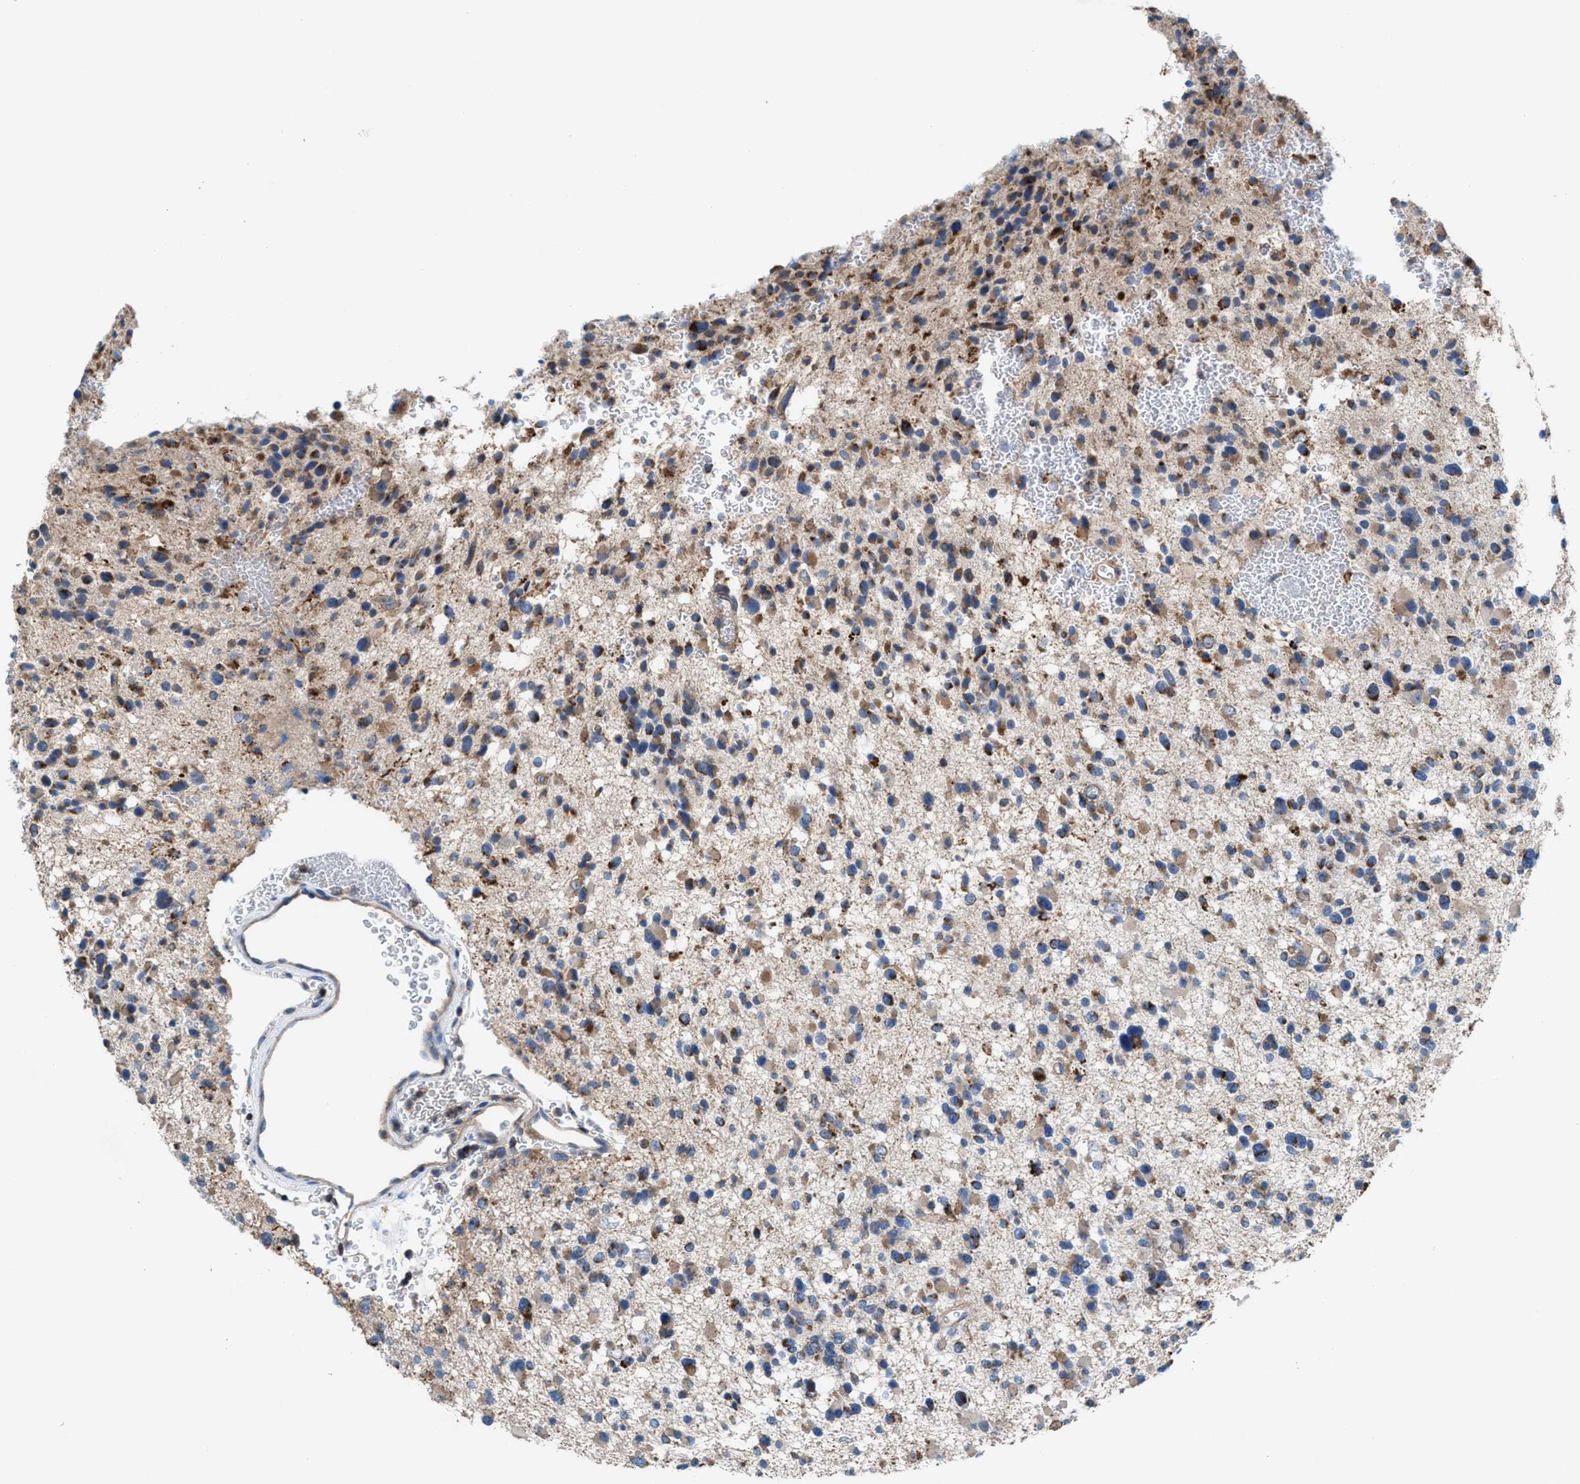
{"staining": {"intensity": "moderate", "quantity": "25%-75%", "location": "cytoplasmic/membranous"}, "tissue": "glioma", "cell_type": "Tumor cells", "image_type": "cancer", "snomed": [{"axis": "morphology", "description": "Glioma, malignant, Low grade"}, {"axis": "topography", "description": "Brain"}], "caption": "Protein positivity by immunohistochemistry (IHC) reveals moderate cytoplasmic/membranous staining in approximately 25%-75% of tumor cells in malignant glioma (low-grade).", "gene": "MRM1", "patient": {"sex": "female", "age": 22}}